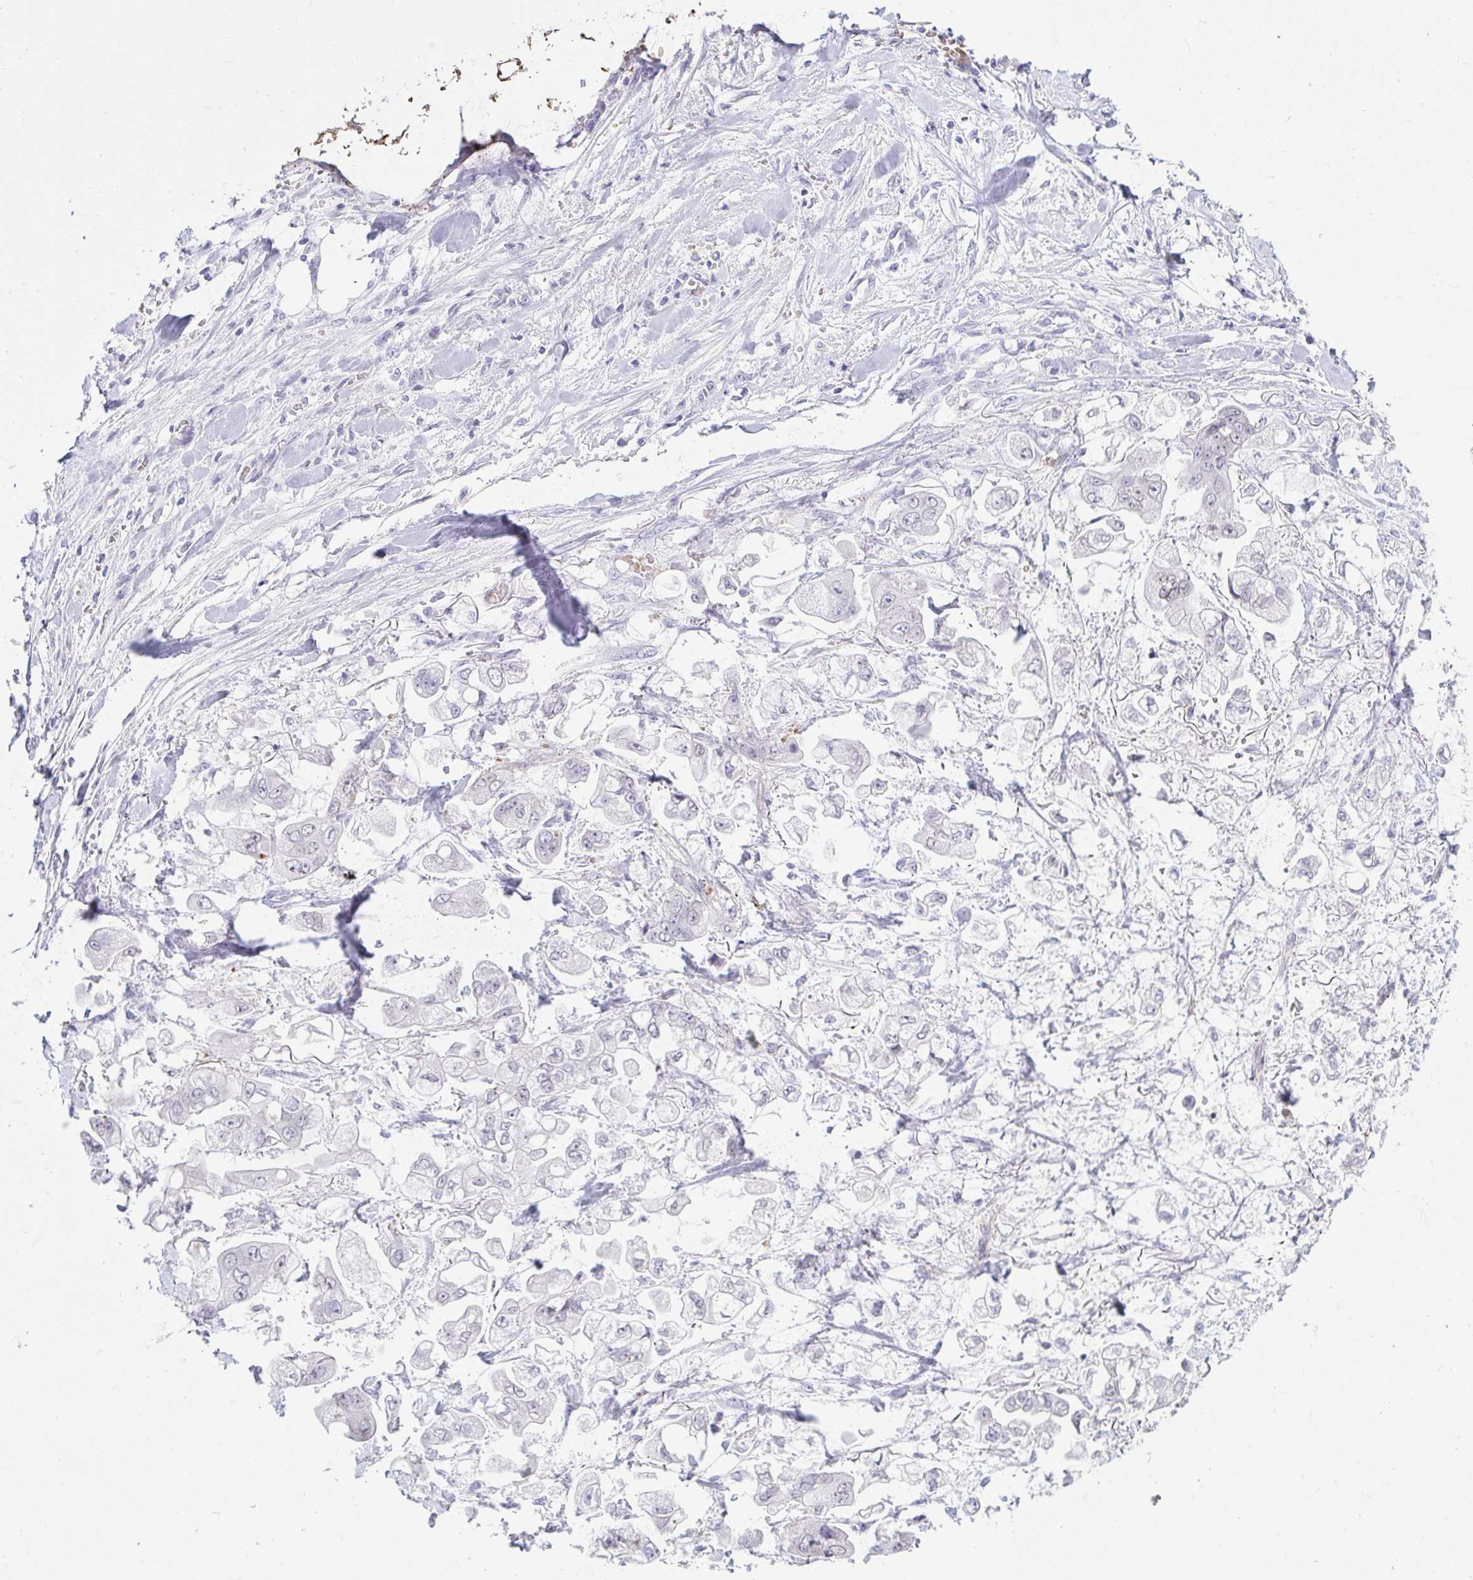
{"staining": {"intensity": "moderate", "quantity": "<25%", "location": "nuclear"}, "tissue": "stomach cancer", "cell_type": "Tumor cells", "image_type": "cancer", "snomed": [{"axis": "morphology", "description": "Adenocarcinoma, NOS"}, {"axis": "topography", "description": "Stomach"}], "caption": "This micrograph displays stomach cancer stained with immunohistochemistry to label a protein in brown. The nuclear of tumor cells show moderate positivity for the protein. Nuclei are counter-stained blue.", "gene": "UBL3", "patient": {"sex": "male", "age": 62}}